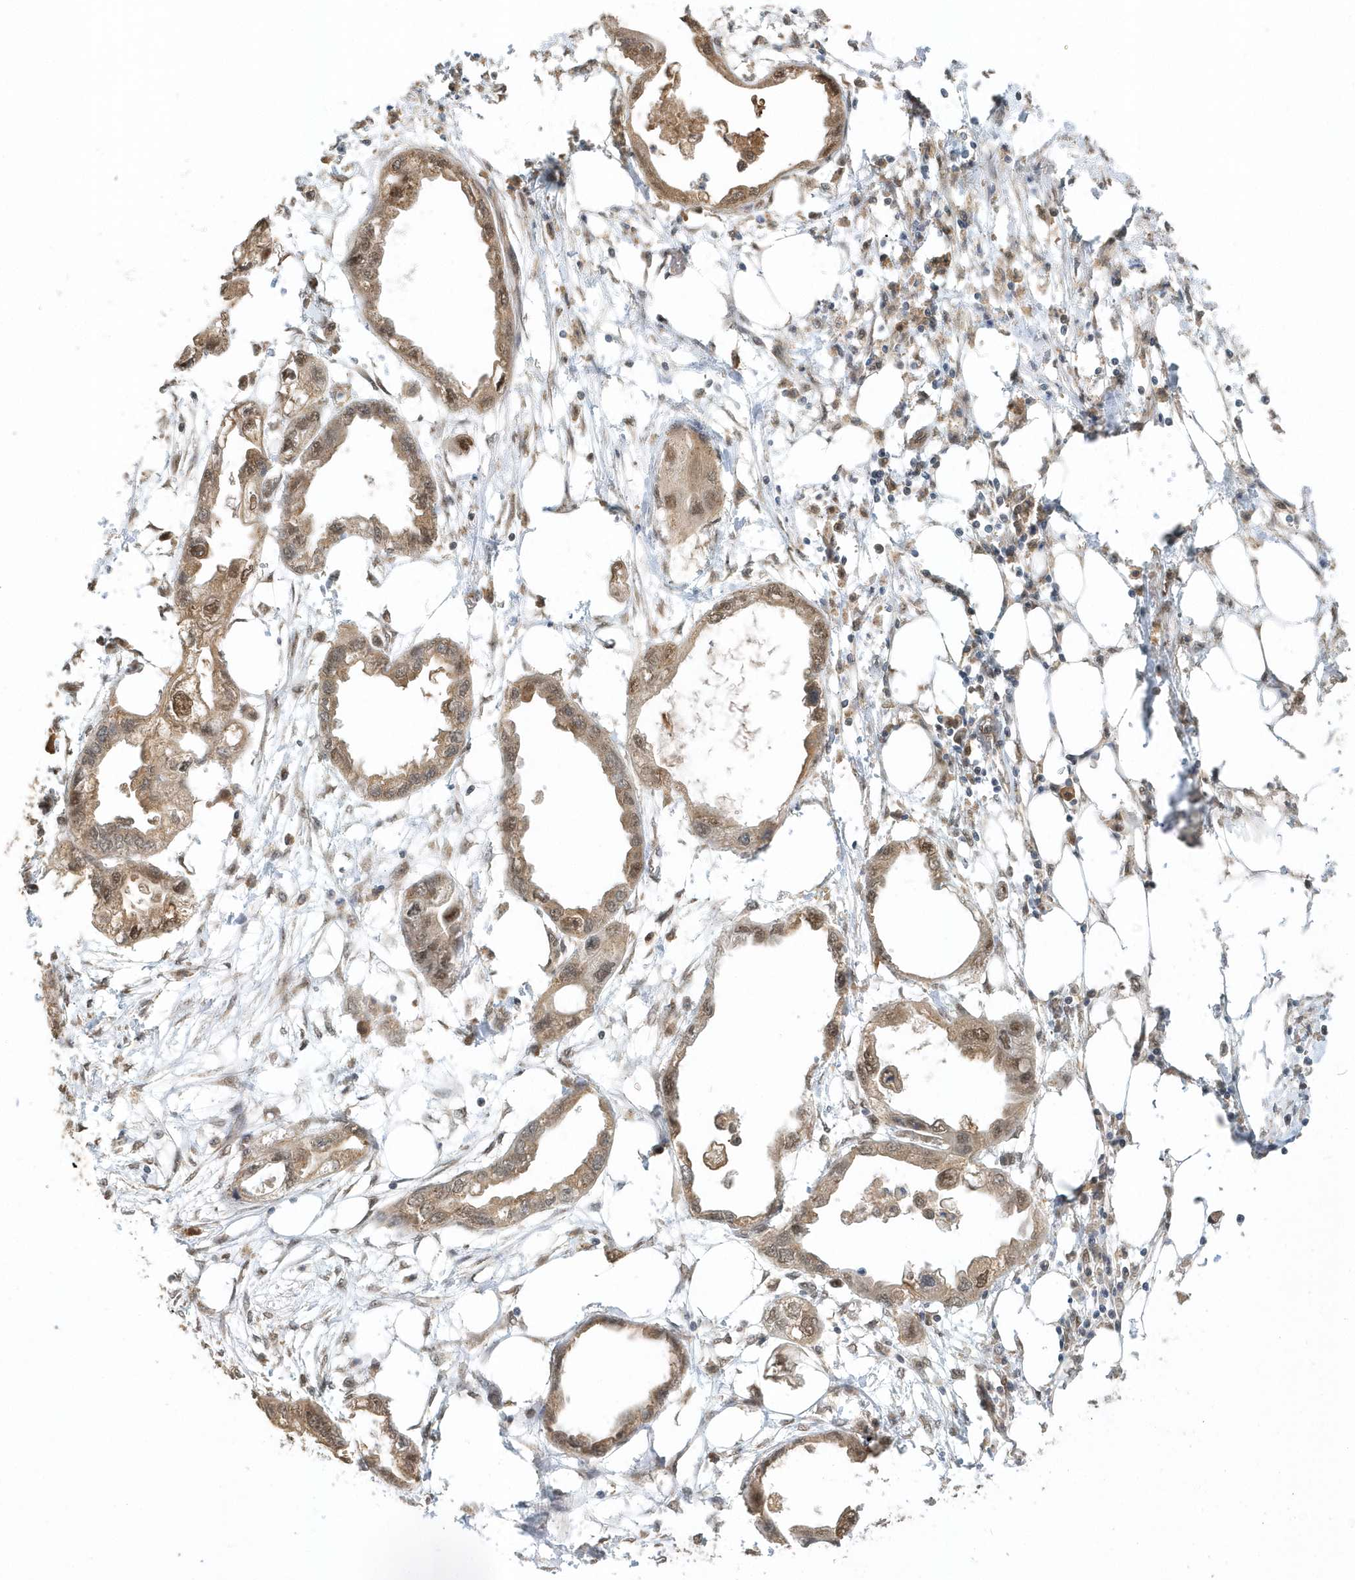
{"staining": {"intensity": "moderate", "quantity": ">75%", "location": "cytoplasmic/membranous,nuclear"}, "tissue": "endometrial cancer", "cell_type": "Tumor cells", "image_type": "cancer", "snomed": [{"axis": "morphology", "description": "Adenocarcinoma, NOS"}, {"axis": "morphology", "description": "Adenocarcinoma, metastatic, NOS"}, {"axis": "topography", "description": "Adipose tissue"}, {"axis": "topography", "description": "Endometrium"}], "caption": "Tumor cells reveal medium levels of moderate cytoplasmic/membranous and nuclear expression in approximately >75% of cells in human endometrial adenocarcinoma.", "gene": "PSMD6", "patient": {"sex": "female", "age": 67}}